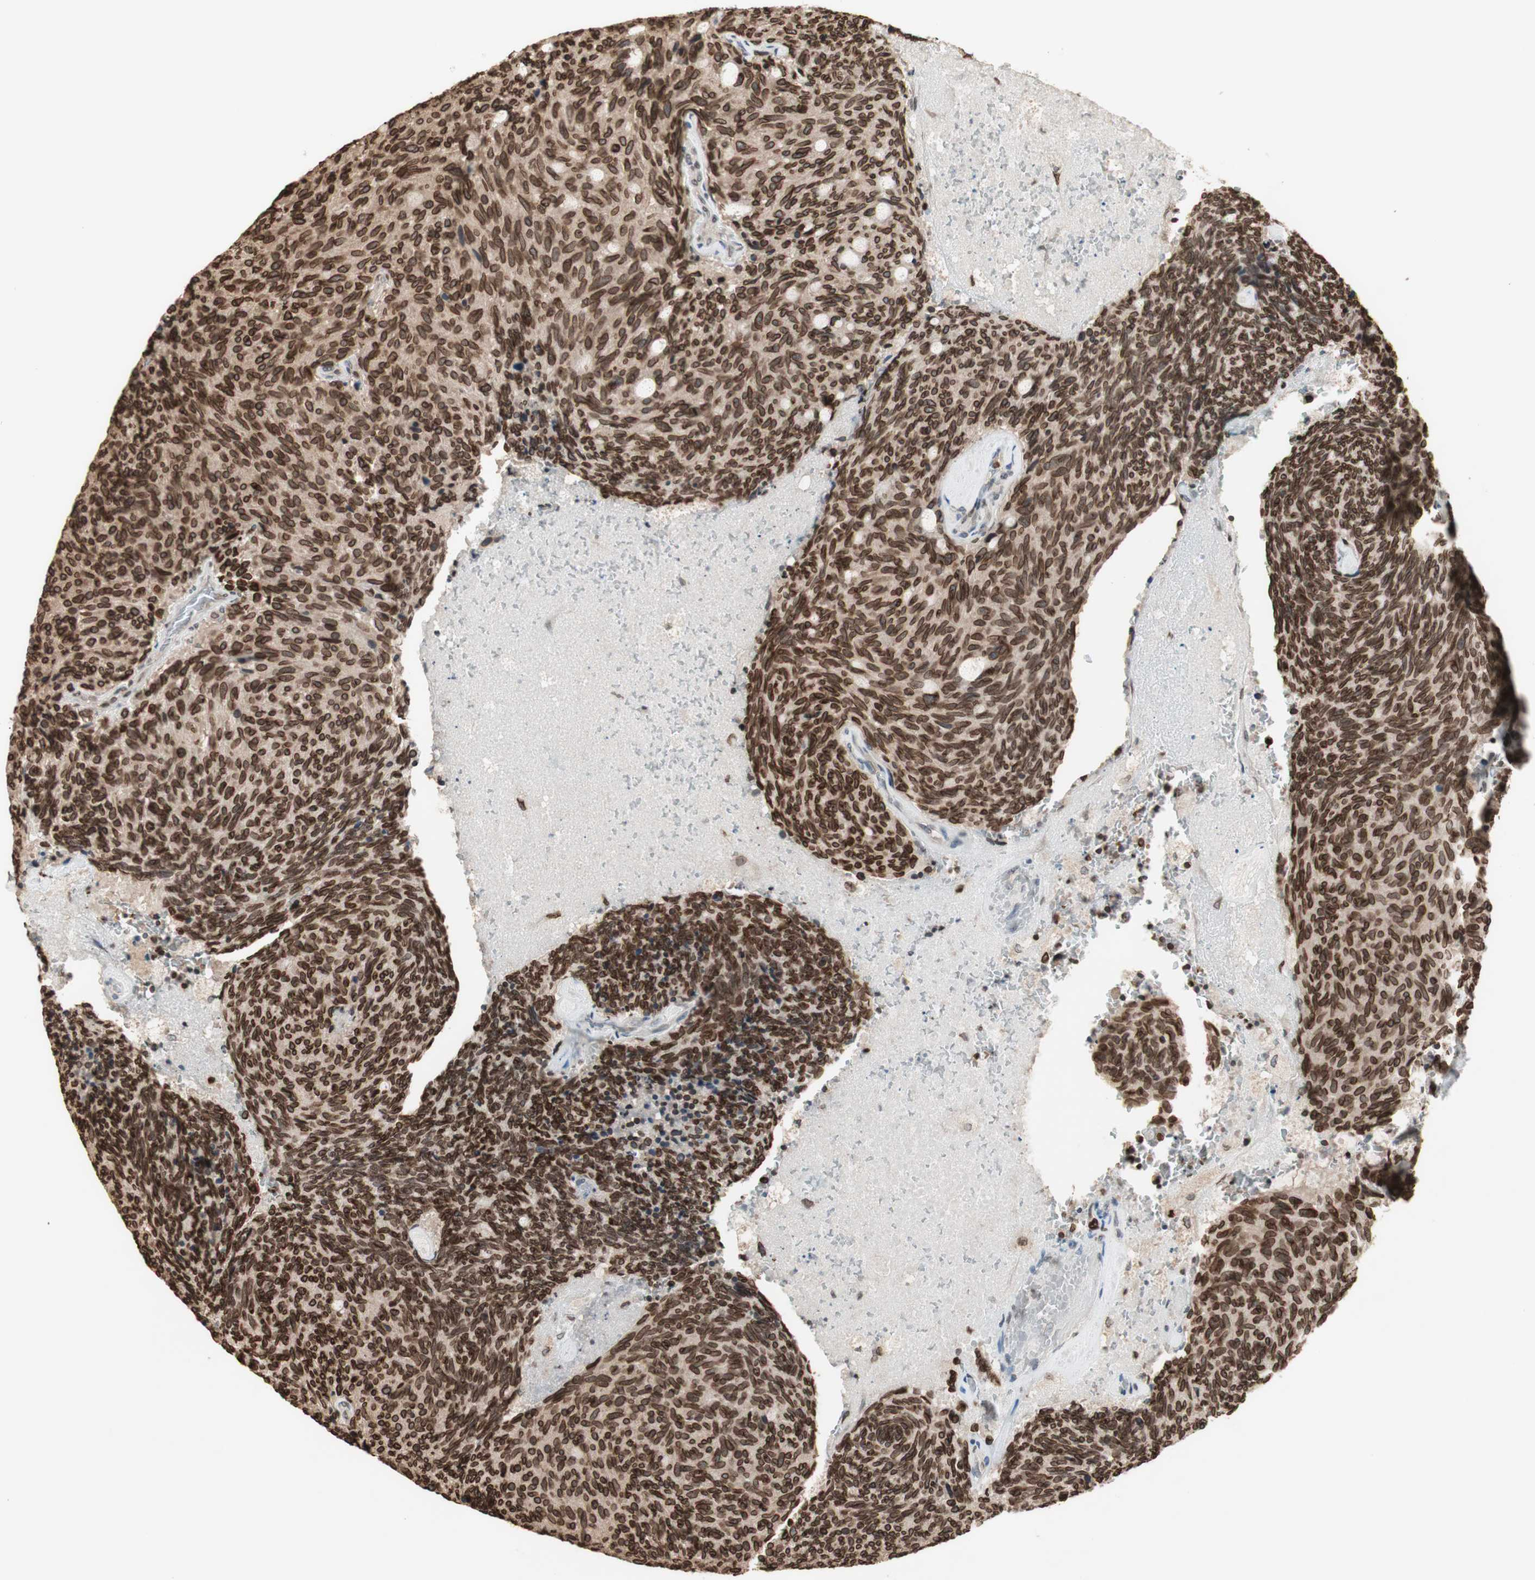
{"staining": {"intensity": "moderate", "quantity": ">75%", "location": "cytoplasmic/membranous,nuclear"}, "tissue": "carcinoid", "cell_type": "Tumor cells", "image_type": "cancer", "snomed": [{"axis": "morphology", "description": "Carcinoid, malignant, NOS"}, {"axis": "topography", "description": "Pancreas"}], "caption": "A brown stain highlights moderate cytoplasmic/membranous and nuclear expression of a protein in carcinoid (malignant) tumor cells. Ihc stains the protein of interest in brown and the nuclei are stained blue.", "gene": "TMPO", "patient": {"sex": "female", "age": 54}}